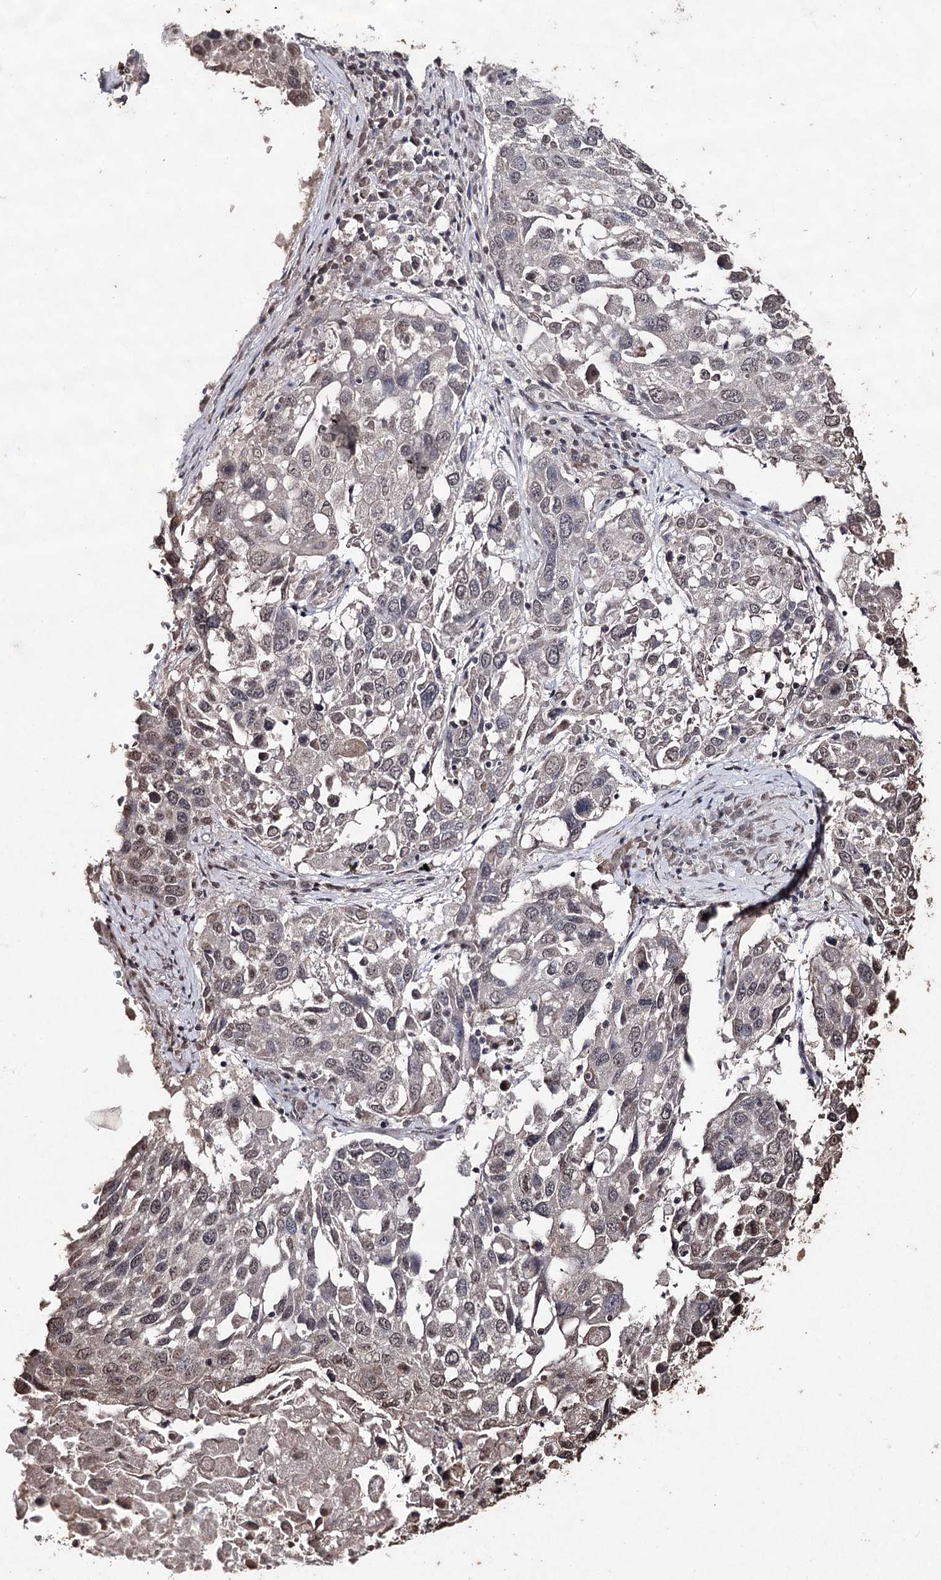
{"staining": {"intensity": "negative", "quantity": "none", "location": "none"}, "tissue": "lung cancer", "cell_type": "Tumor cells", "image_type": "cancer", "snomed": [{"axis": "morphology", "description": "Squamous cell carcinoma, NOS"}, {"axis": "topography", "description": "Lung"}], "caption": "Lung cancer was stained to show a protein in brown. There is no significant expression in tumor cells.", "gene": "ATG14", "patient": {"sex": "male", "age": 65}}